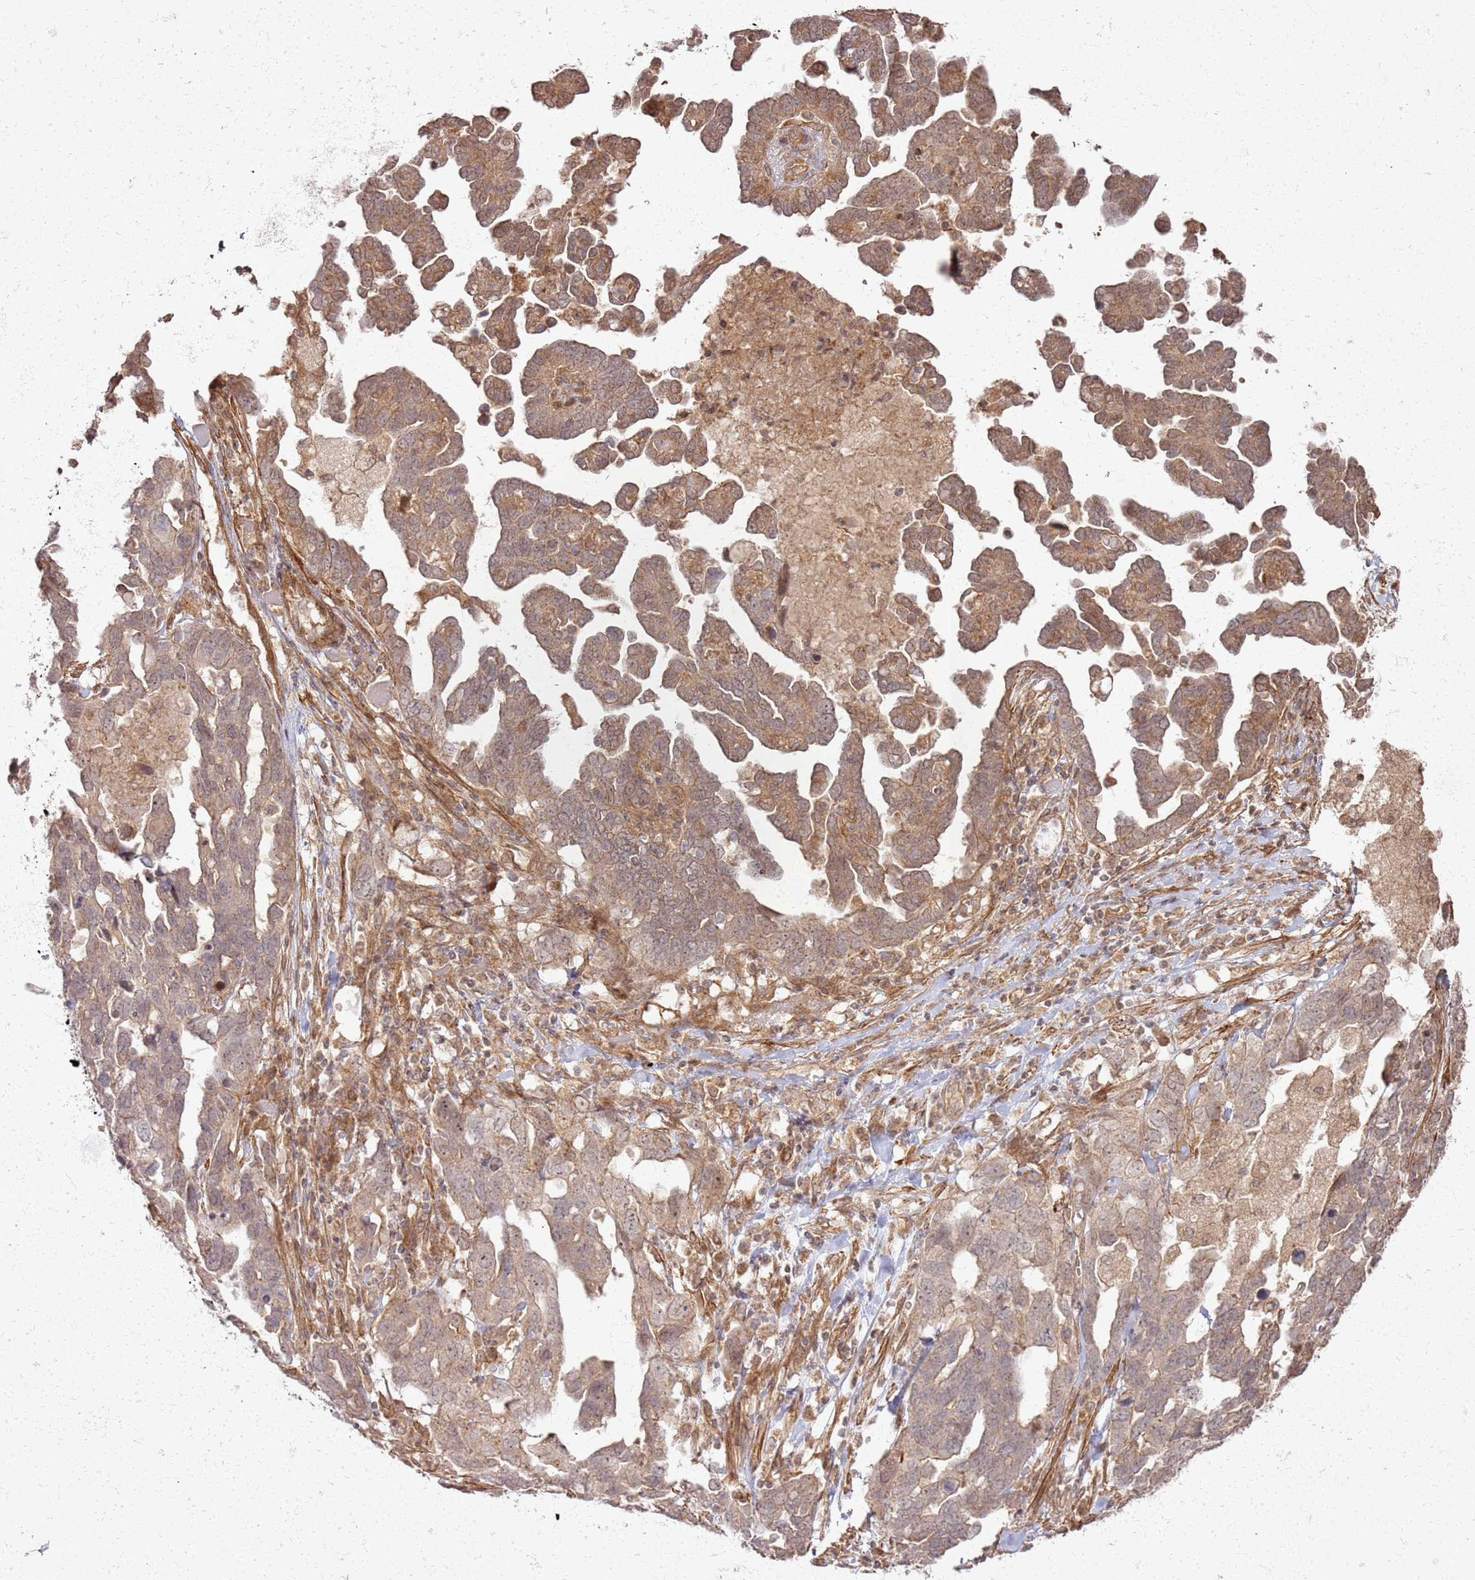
{"staining": {"intensity": "moderate", "quantity": "25%-75%", "location": "cytoplasmic/membranous,nuclear"}, "tissue": "ovarian cancer", "cell_type": "Tumor cells", "image_type": "cancer", "snomed": [{"axis": "morphology", "description": "Cystadenocarcinoma, serous, NOS"}, {"axis": "topography", "description": "Ovary"}], "caption": "A medium amount of moderate cytoplasmic/membranous and nuclear positivity is identified in approximately 25%-75% of tumor cells in ovarian cancer tissue.", "gene": "ZNF623", "patient": {"sex": "female", "age": 54}}